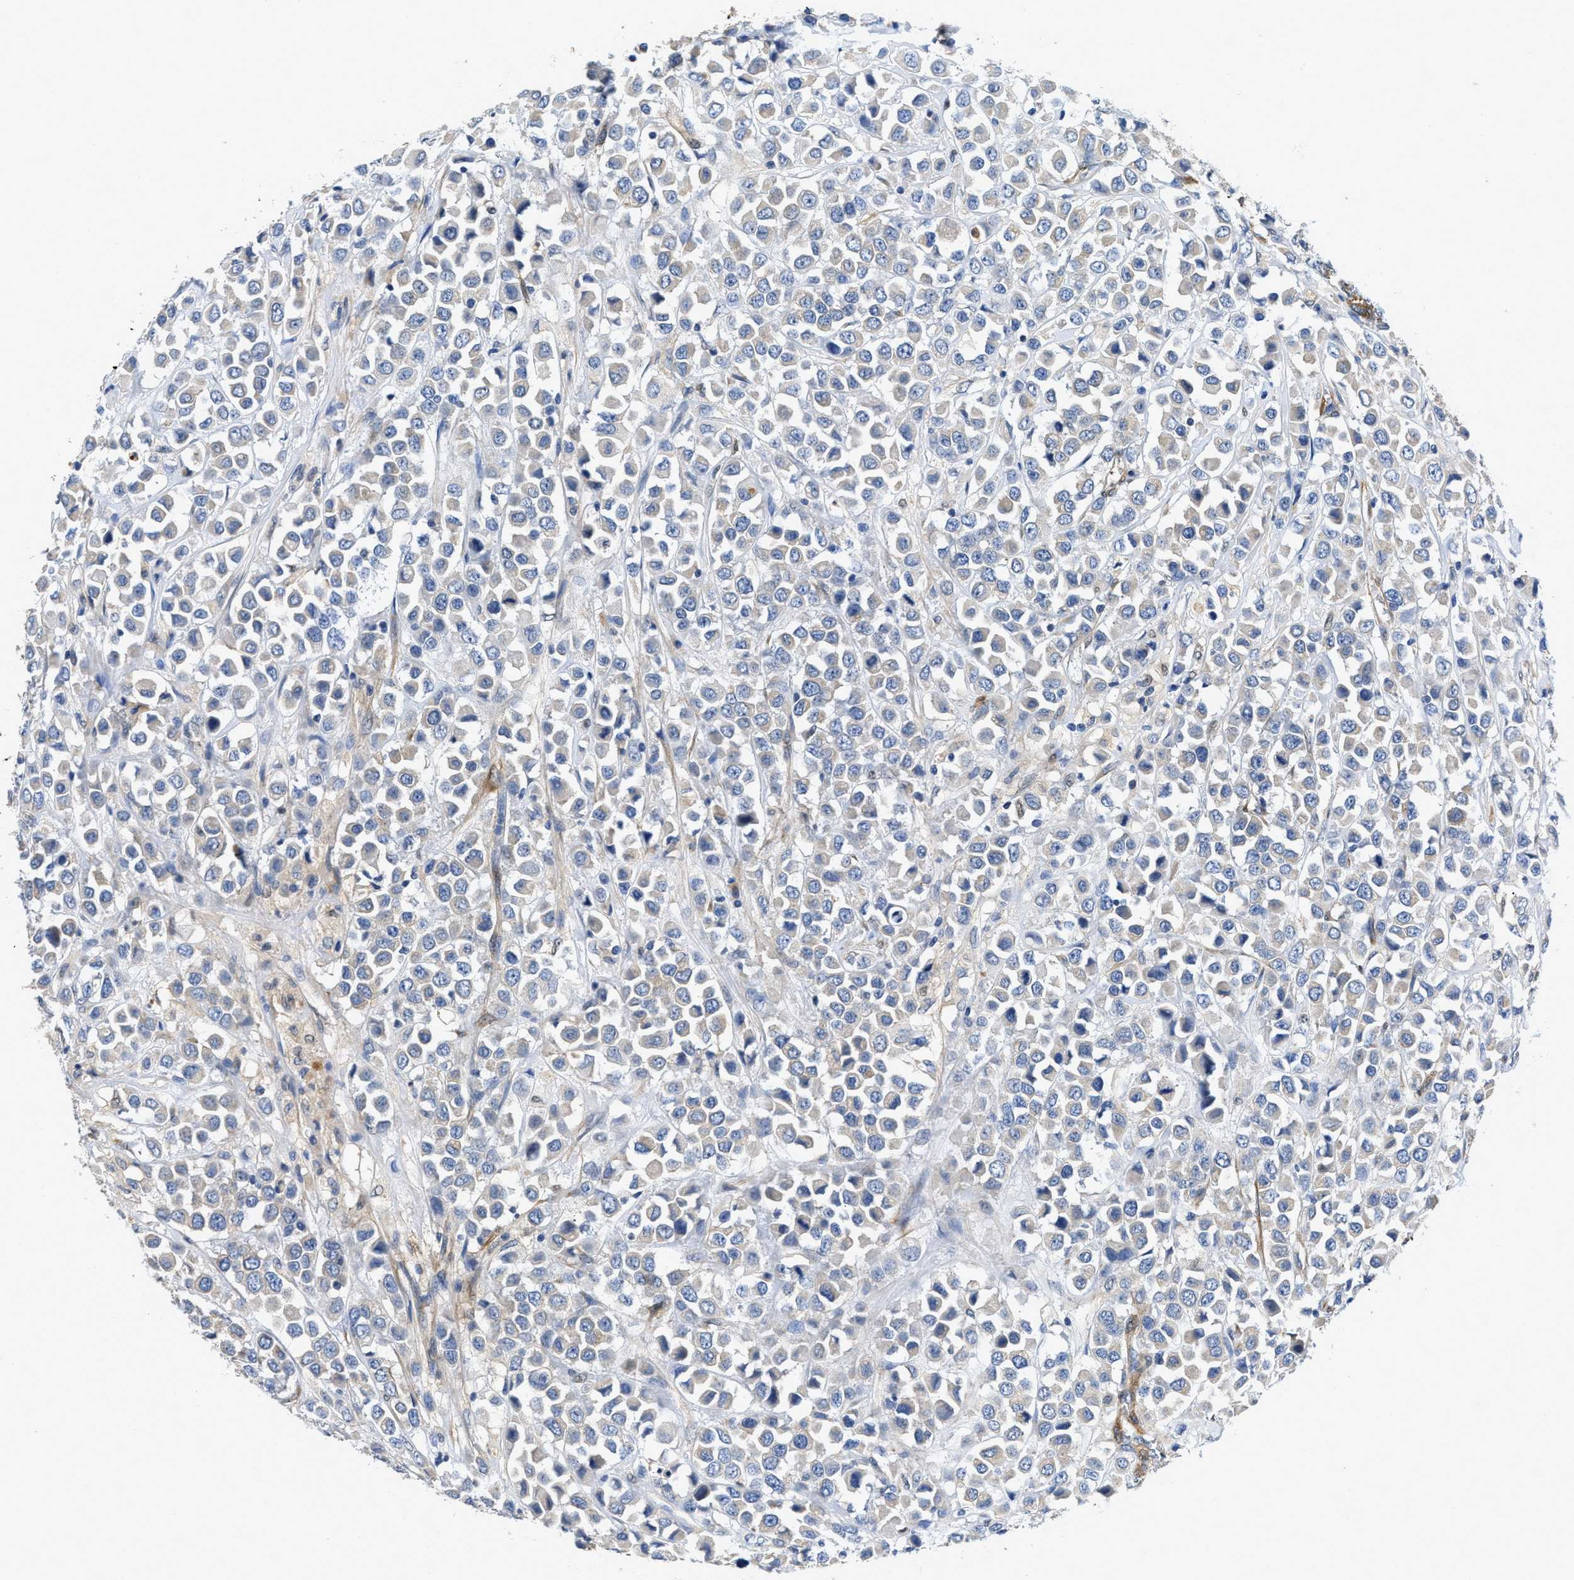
{"staining": {"intensity": "negative", "quantity": "none", "location": "none"}, "tissue": "breast cancer", "cell_type": "Tumor cells", "image_type": "cancer", "snomed": [{"axis": "morphology", "description": "Duct carcinoma"}, {"axis": "topography", "description": "Breast"}], "caption": "Tumor cells are negative for brown protein staining in breast cancer (infiltrating ductal carcinoma).", "gene": "RAPH1", "patient": {"sex": "female", "age": 61}}